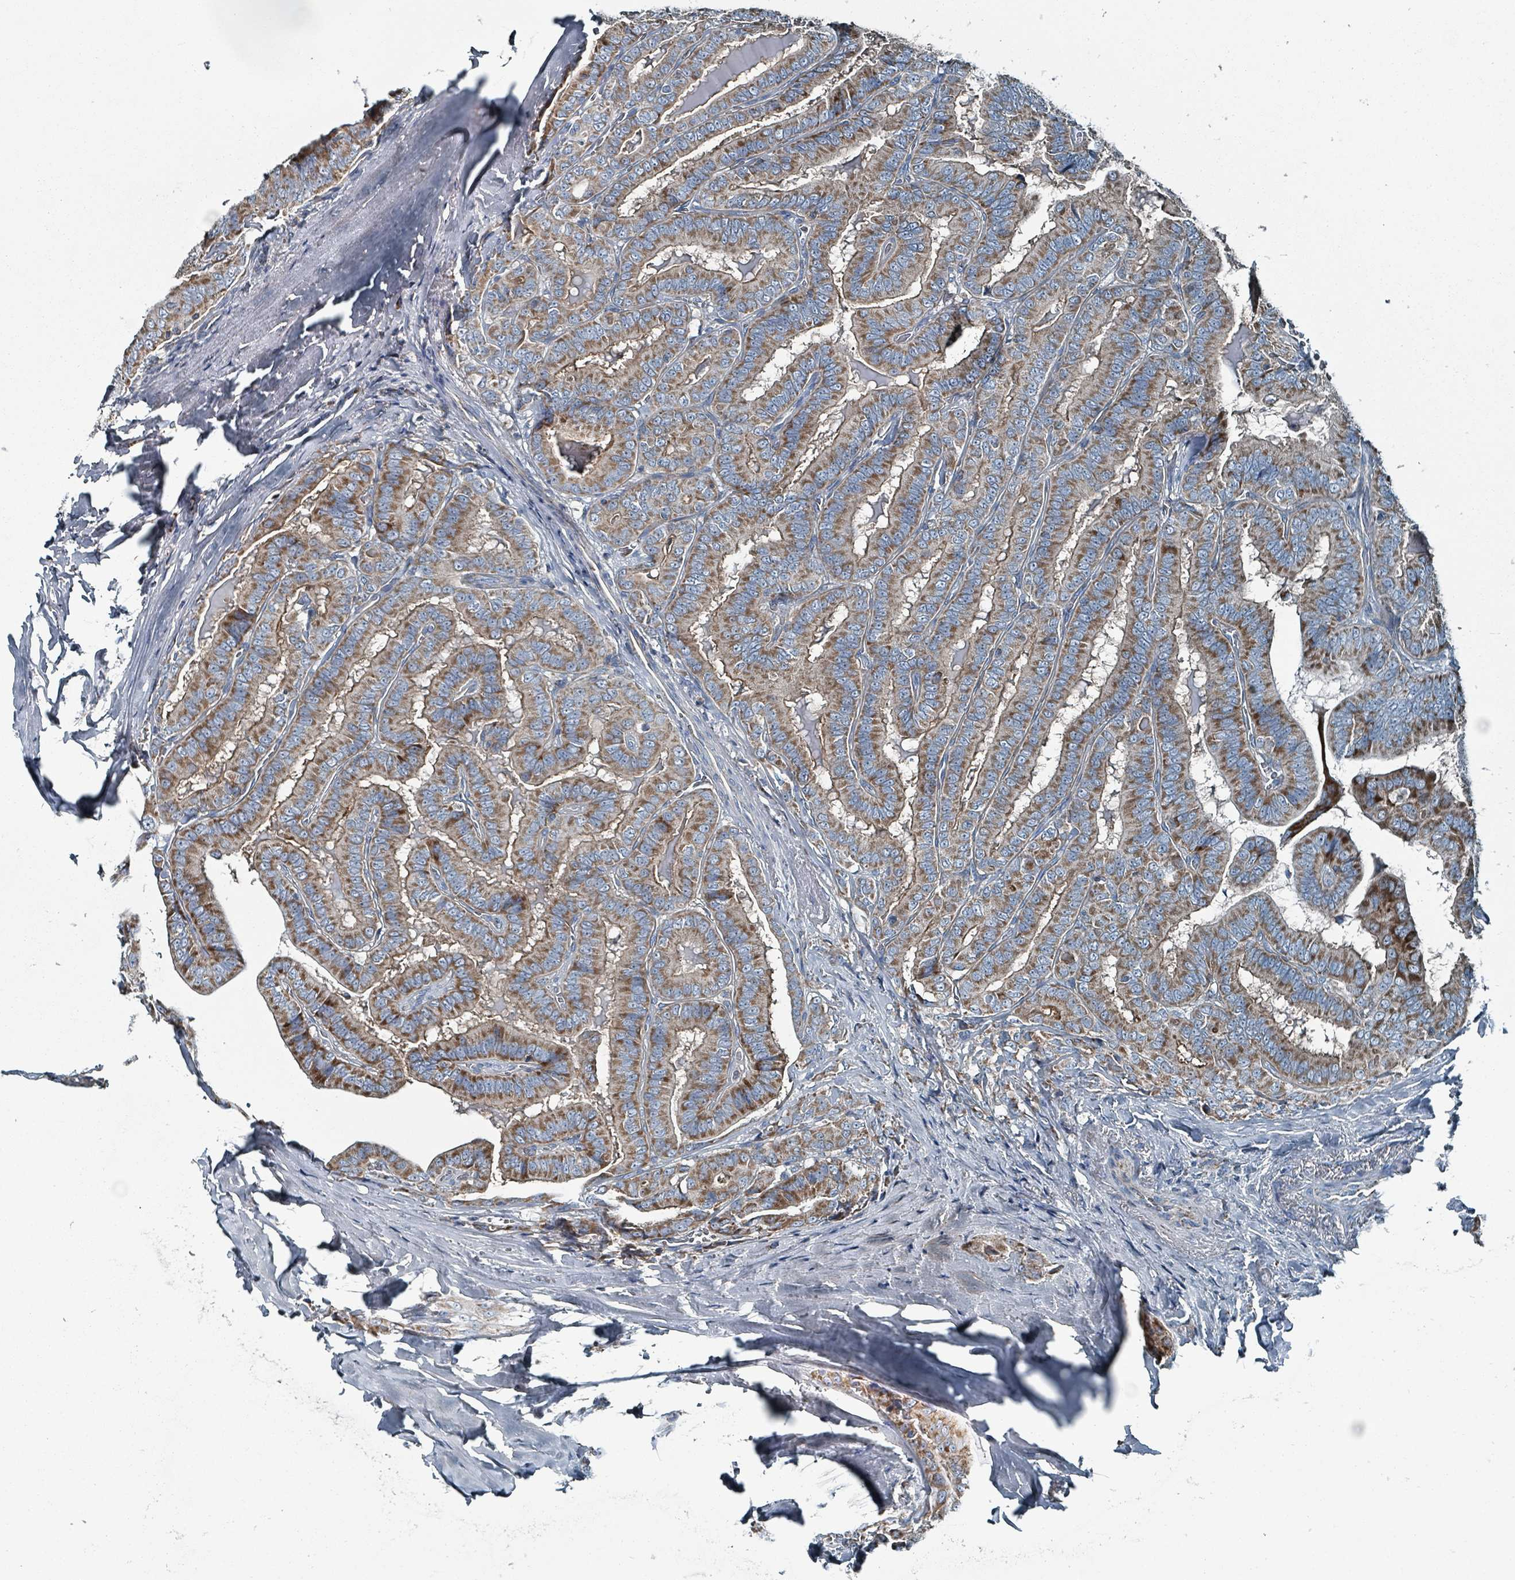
{"staining": {"intensity": "moderate", "quantity": ">75%", "location": "cytoplasmic/membranous"}, "tissue": "thyroid cancer", "cell_type": "Tumor cells", "image_type": "cancer", "snomed": [{"axis": "morphology", "description": "Papillary adenocarcinoma, NOS"}, {"axis": "topography", "description": "Thyroid gland"}], "caption": "Protein expression analysis of human thyroid cancer reveals moderate cytoplasmic/membranous expression in approximately >75% of tumor cells.", "gene": "ABHD18", "patient": {"sex": "male", "age": 61}}